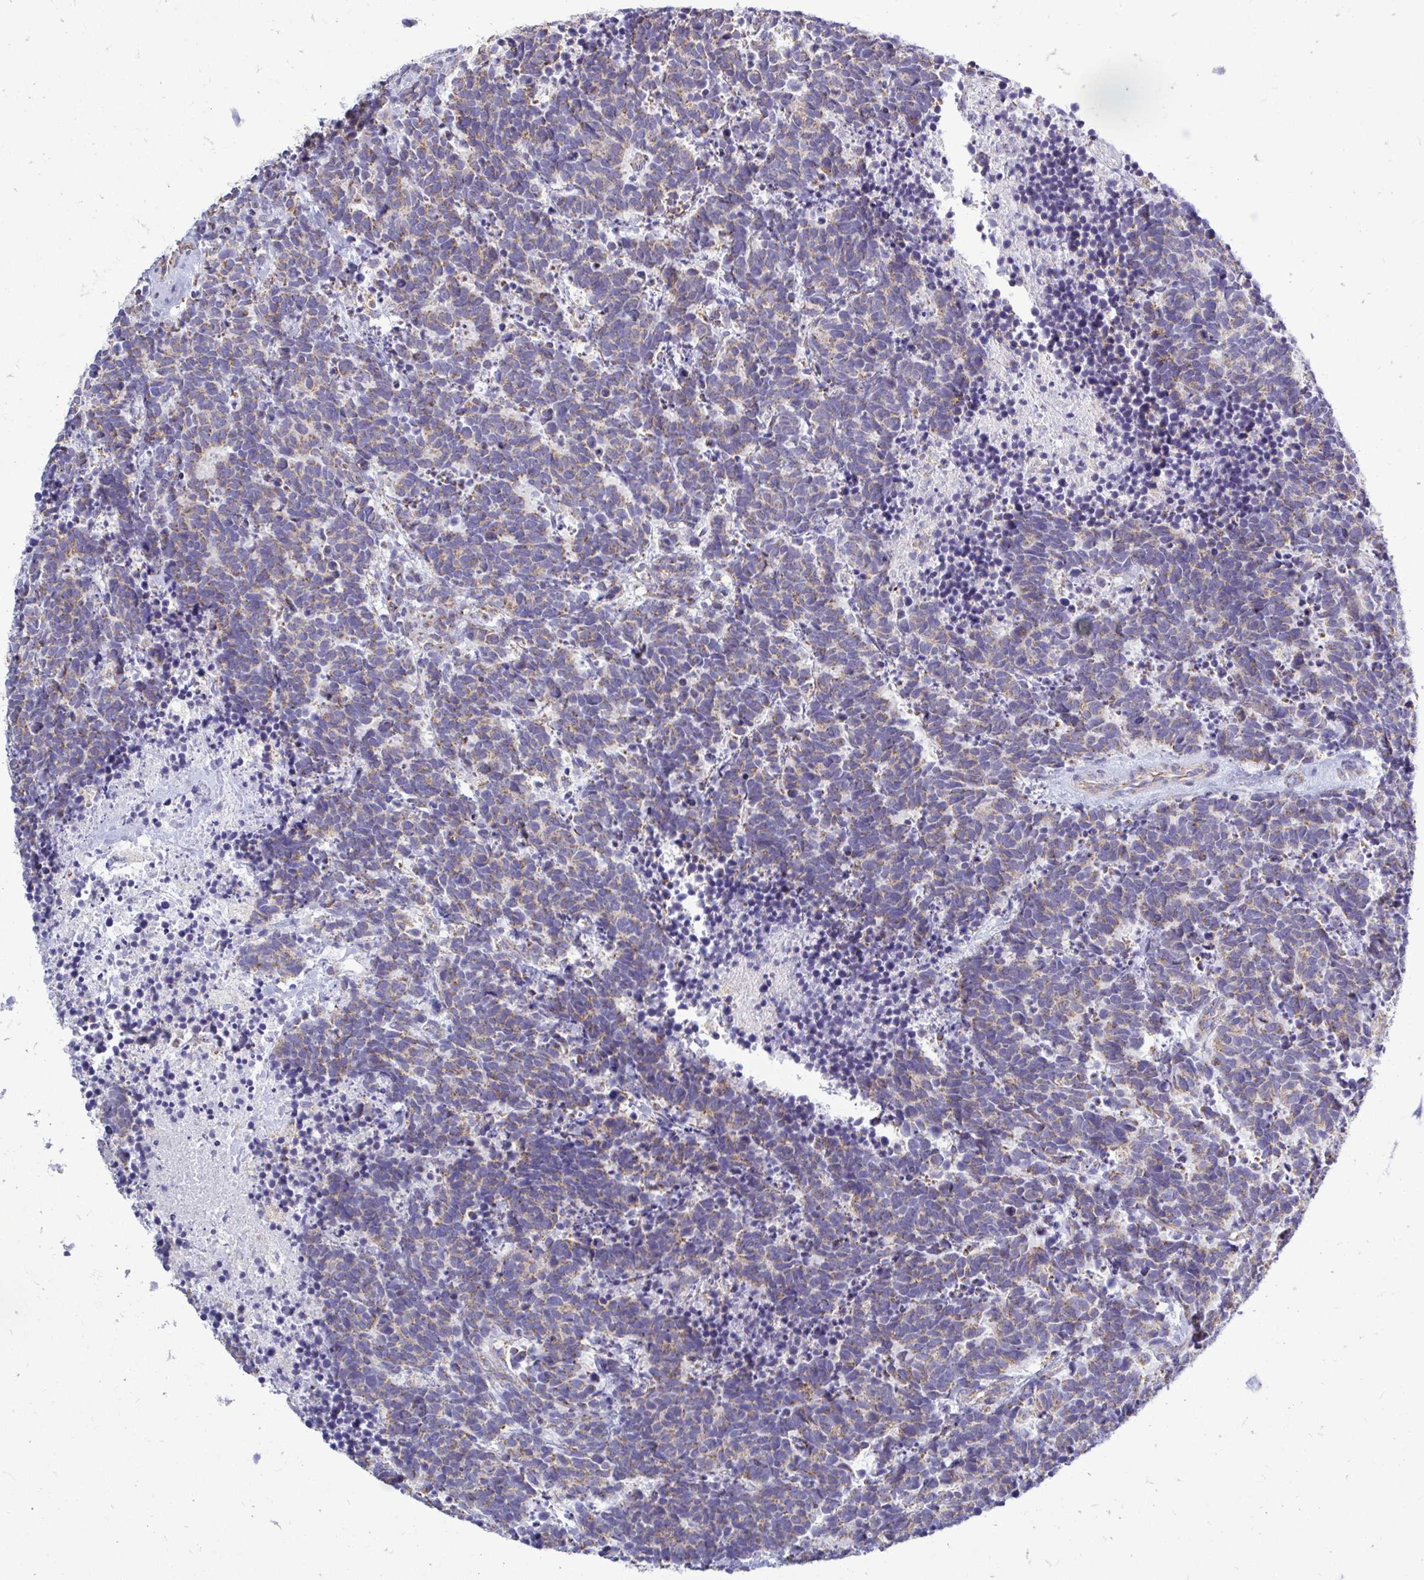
{"staining": {"intensity": "weak", "quantity": ">75%", "location": "cytoplasmic/membranous"}, "tissue": "carcinoid", "cell_type": "Tumor cells", "image_type": "cancer", "snomed": [{"axis": "morphology", "description": "Carcinoma, NOS"}, {"axis": "morphology", "description": "Carcinoid, malignant, NOS"}, {"axis": "topography", "description": "Prostate"}], "caption": "Immunohistochemical staining of human carcinoma reveals low levels of weak cytoplasmic/membranous positivity in about >75% of tumor cells.", "gene": "OR10R2", "patient": {"sex": "male", "age": 57}}